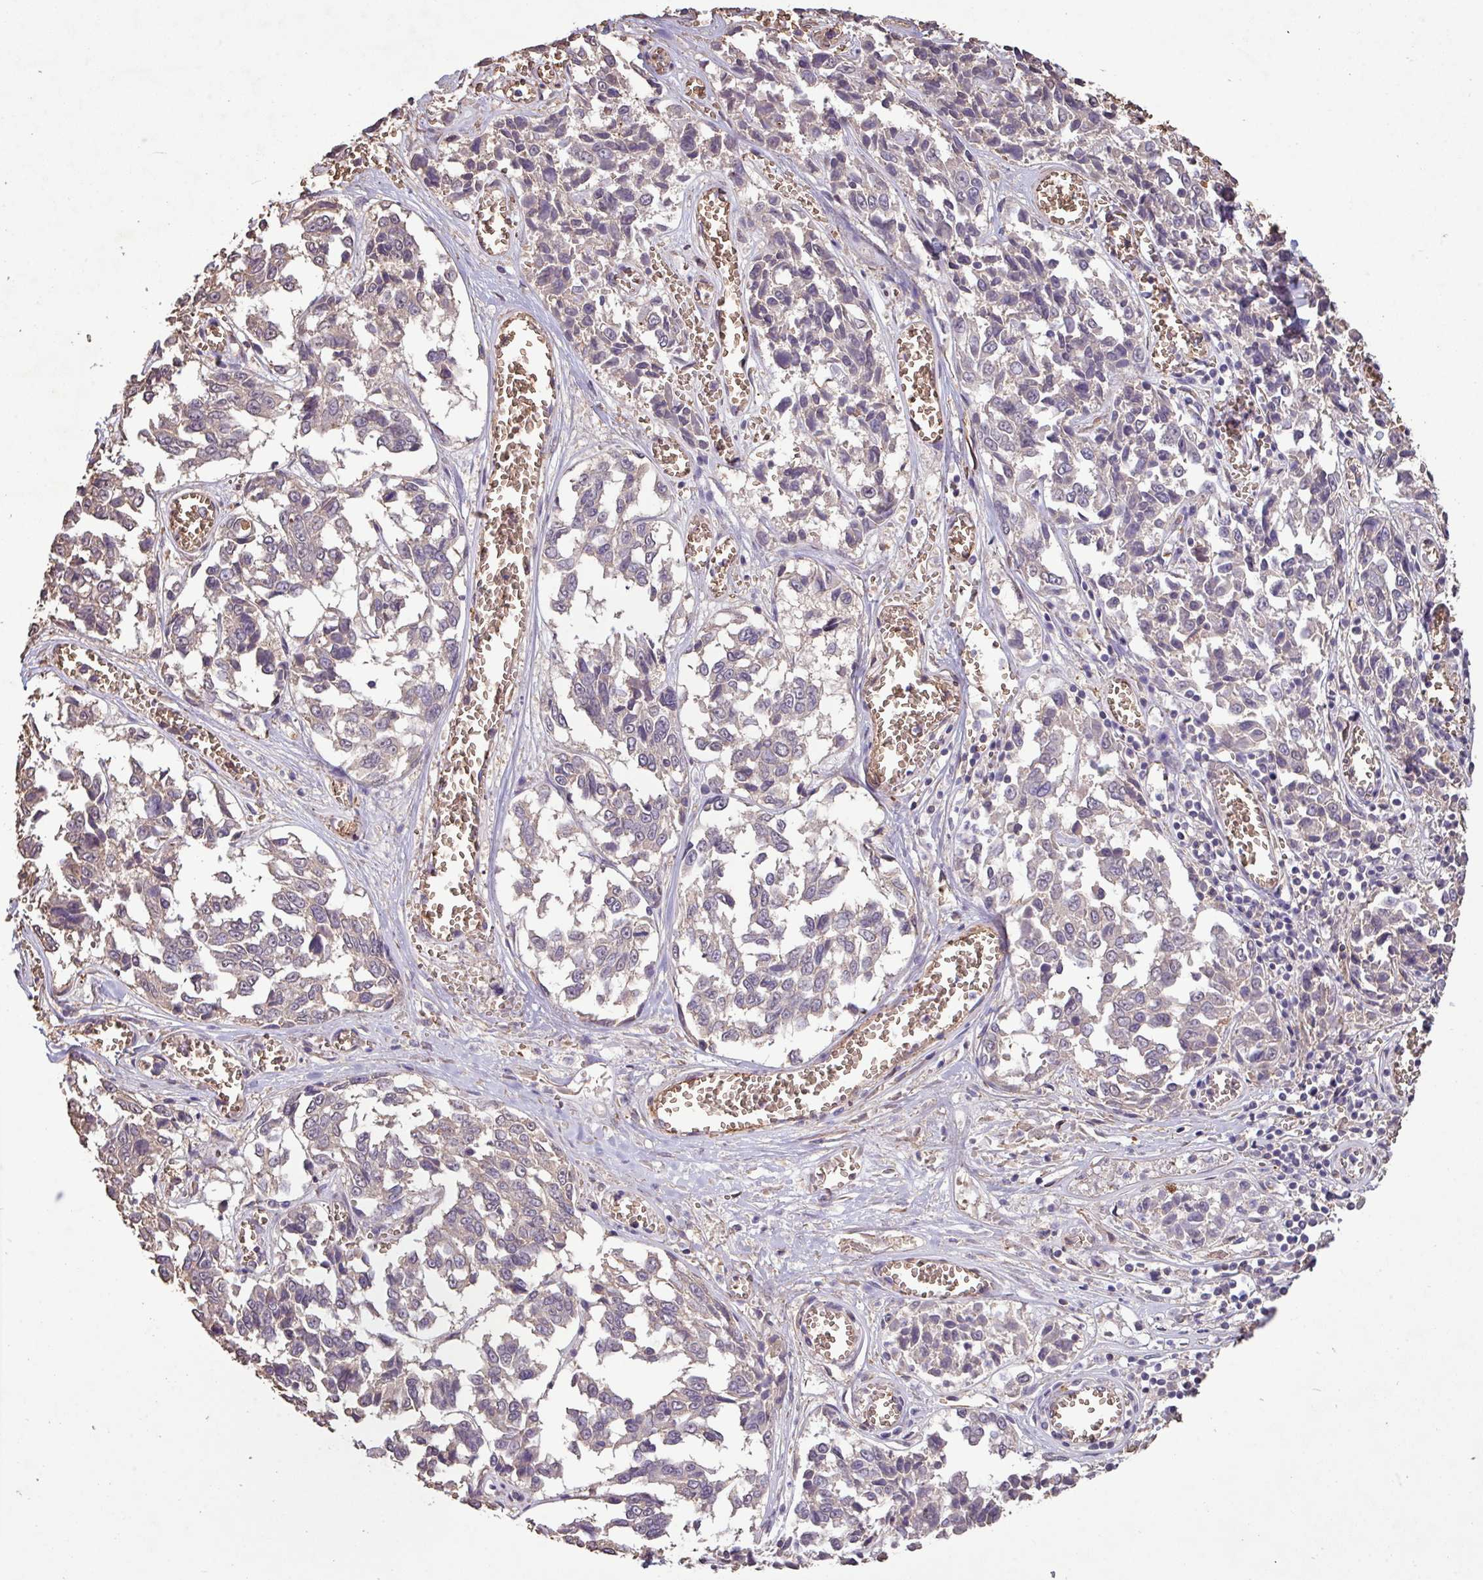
{"staining": {"intensity": "negative", "quantity": "none", "location": "none"}, "tissue": "melanoma", "cell_type": "Tumor cells", "image_type": "cancer", "snomed": [{"axis": "morphology", "description": "Malignant melanoma, NOS"}, {"axis": "topography", "description": "Skin"}], "caption": "A high-resolution histopathology image shows immunohistochemistry staining of malignant melanoma, which demonstrates no significant positivity in tumor cells.", "gene": "CAMK2B", "patient": {"sex": "female", "age": 64}}